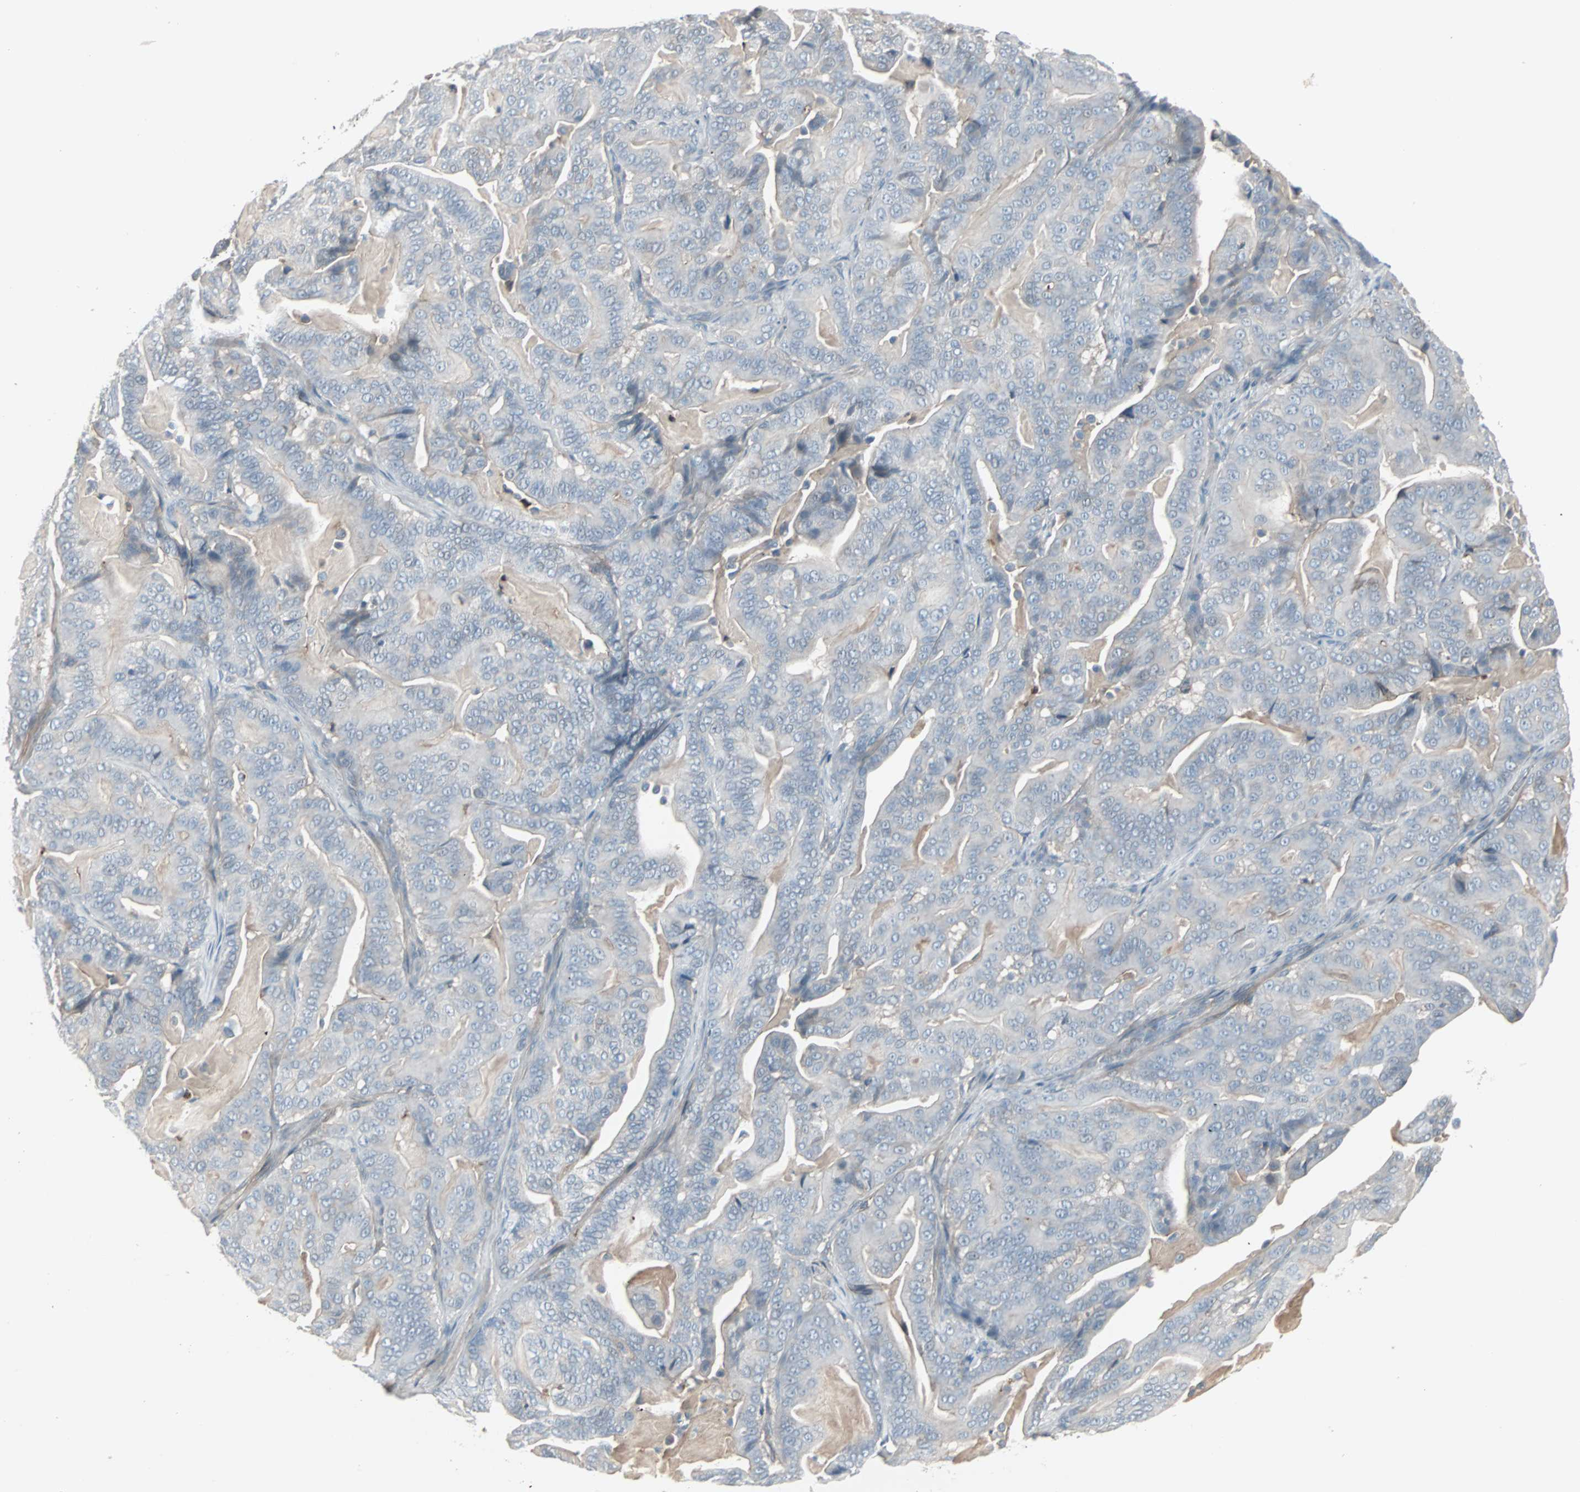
{"staining": {"intensity": "negative", "quantity": "none", "location": "none"}, "tissue": "pancreatic cancer", "cell_type": "Tumor cells", "image_type": "cancer", "snomed": [{"axis": "morphology", "description": "Adenocarcinoma, NOS"}, {"axis": "topography", "description": "Pancreas"}], "caption": "Human pancreatic cancer (adenocarcinoma) stained for a protein using IHC shows no staining in tumor cells.", "gene": "ZSCAN32", "patient": {"sex": "male", "age": 63}}